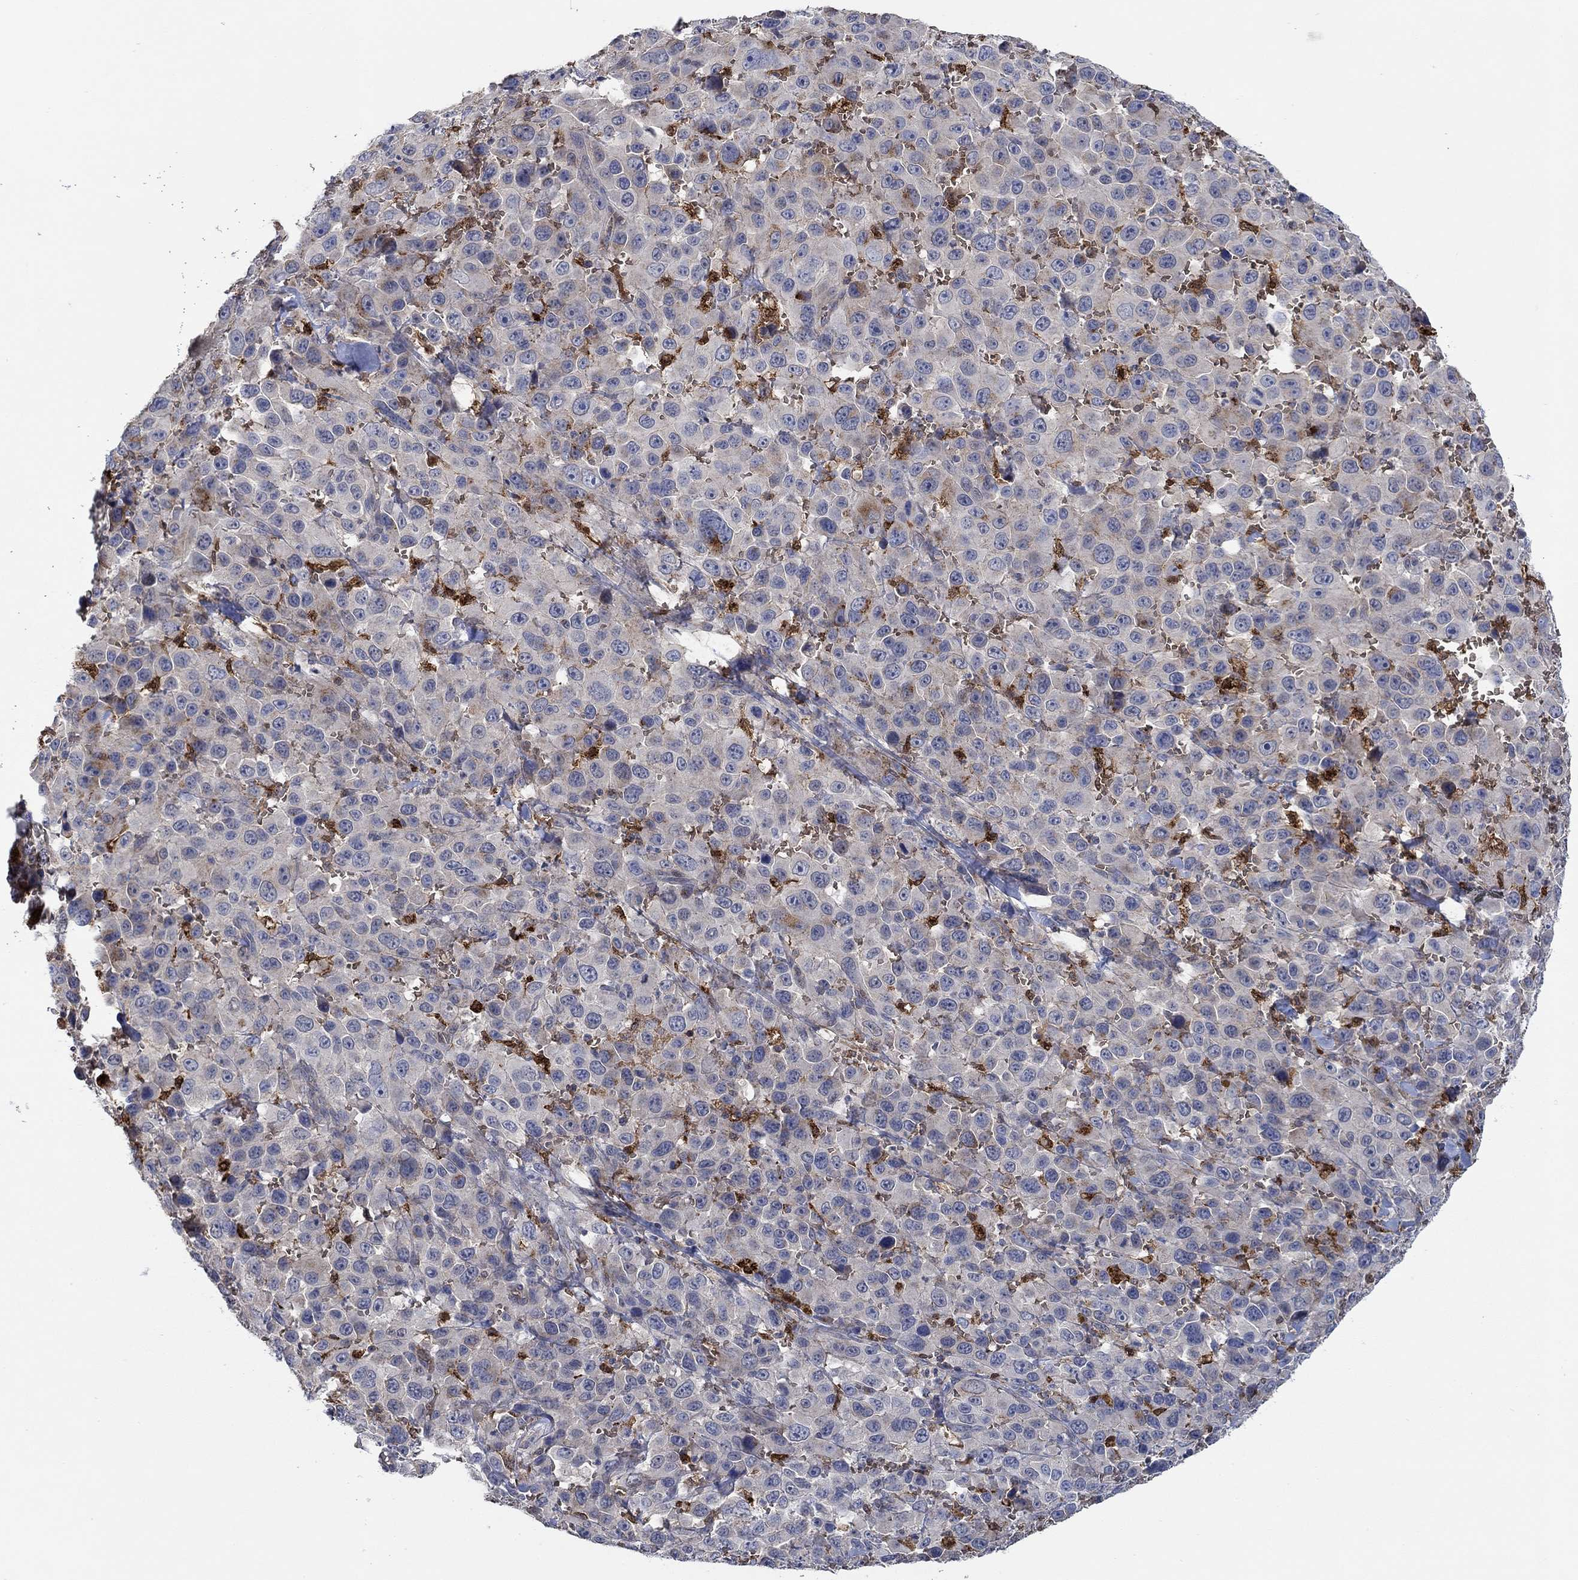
{"staining": {"intensity": "negative", "quantity": "none", "location": "none"}, "tissue": "melanoma", "cell_type": "Tumor cells", "image_type": "cancer", "snomed": [{"axis": "morphology", "description": "Malignant melanoma, NOS"}, {"axis": "topography", "description": "Skin"}], "caption": "IHC histopathology image of neoplastic tissue: malignant melanoma stained with DAB (3,3'-diaminobenzidine) reveals no significant protein expression in tumor cells.", "gene": "MPP1", "patient": {"sex": "female", "age": 91}}